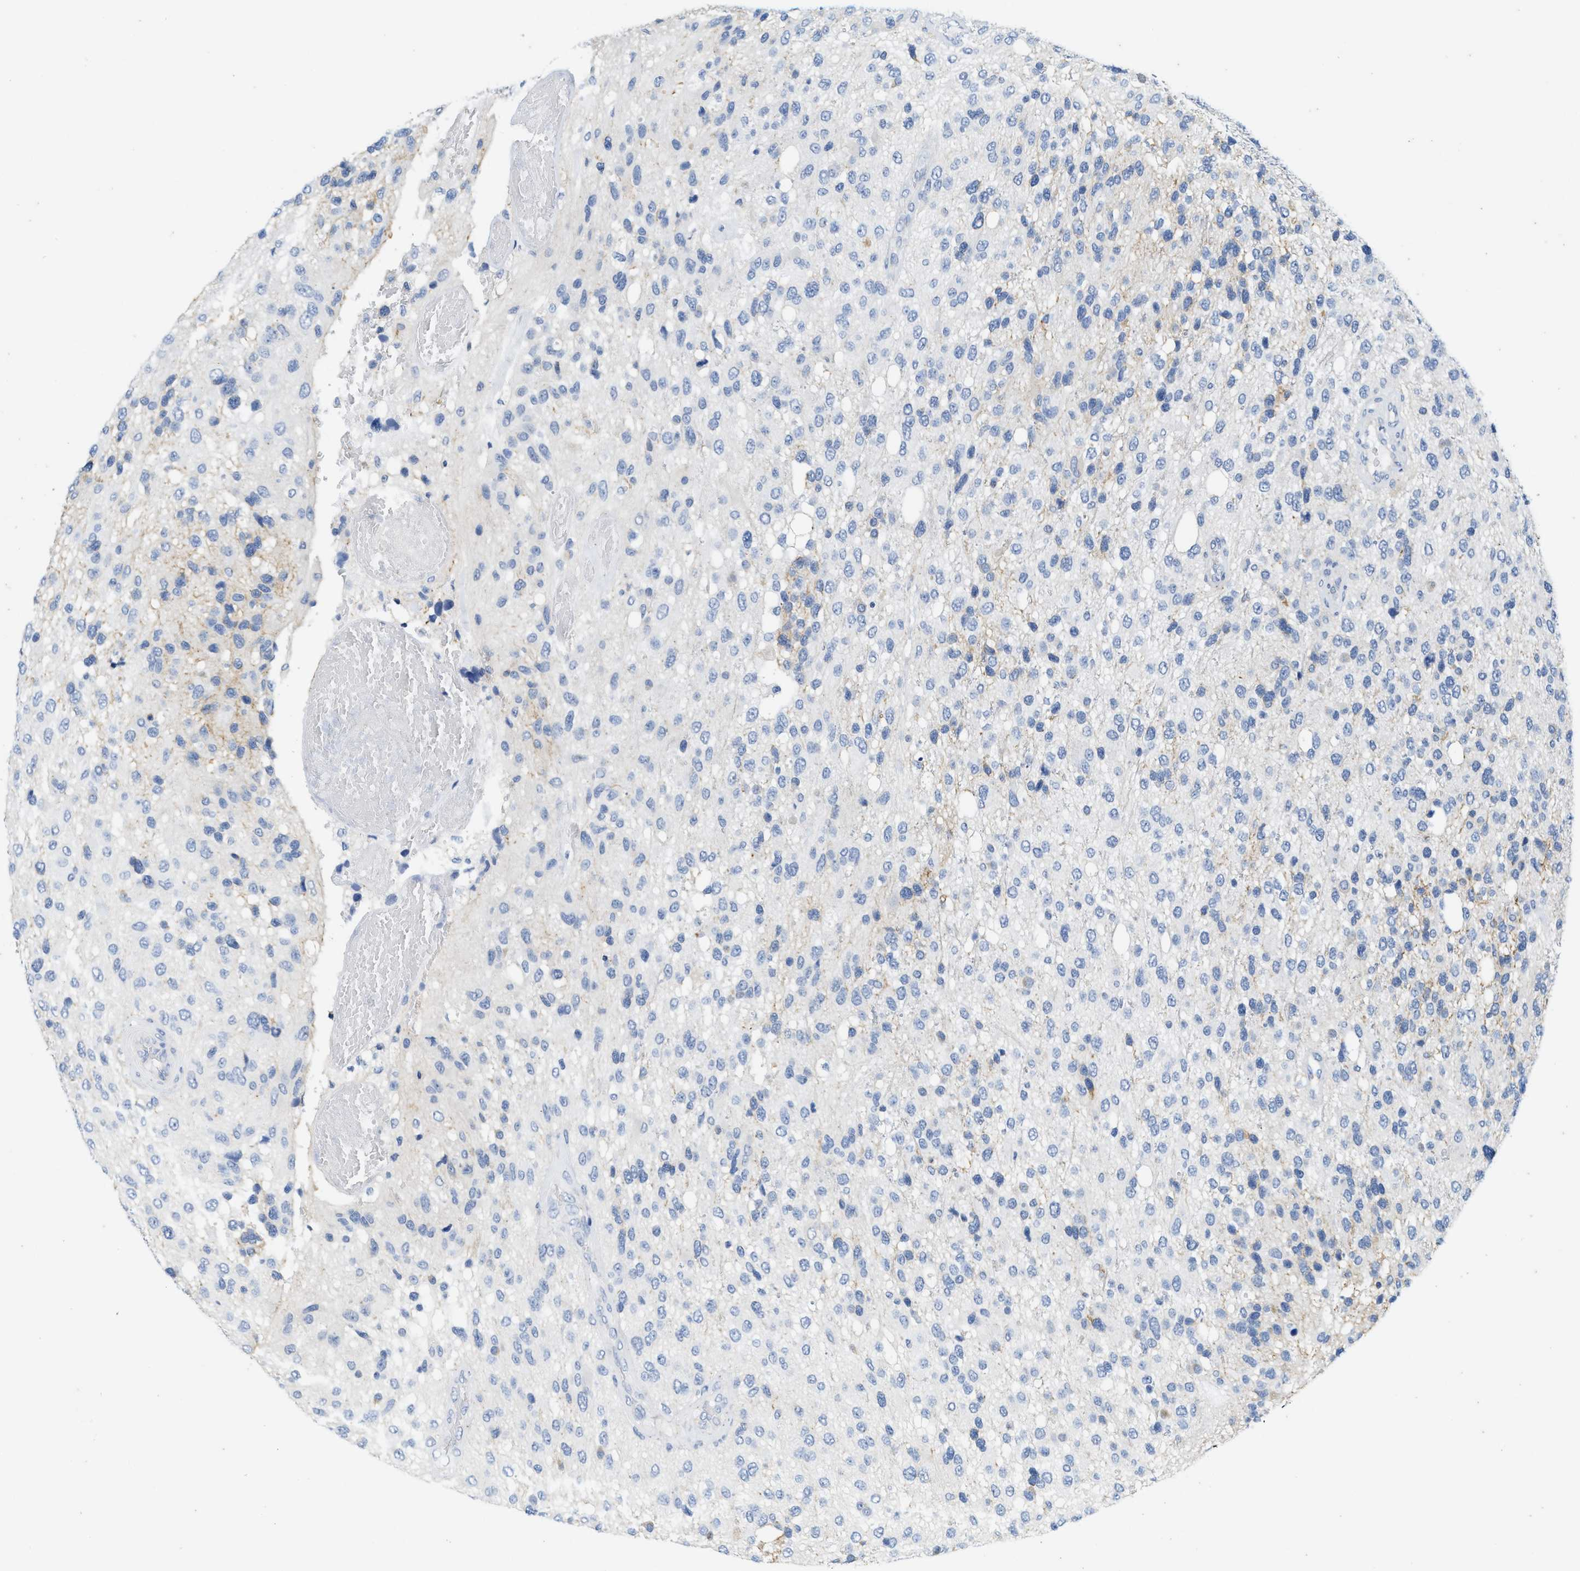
{"staining": {"intensity": "negative", "quantity": "none", "location": "none"}, "tissue": "glioma", "cell_type": "Tumor cells", "image_type": "cancer", "snomed": [{"axis": "morphology", "description": "Glioma, malignant, High grade"}, {"axis": "topography", "description": "Brain"}], "caption": "This is a photomicrograph of immunohistochemistry (IHC) staining of malignant glioma (high-grade), which shows no positivity in tumor cells.", "gene": "ABCB11", "patient": {"sex": "female", "age": 58}}